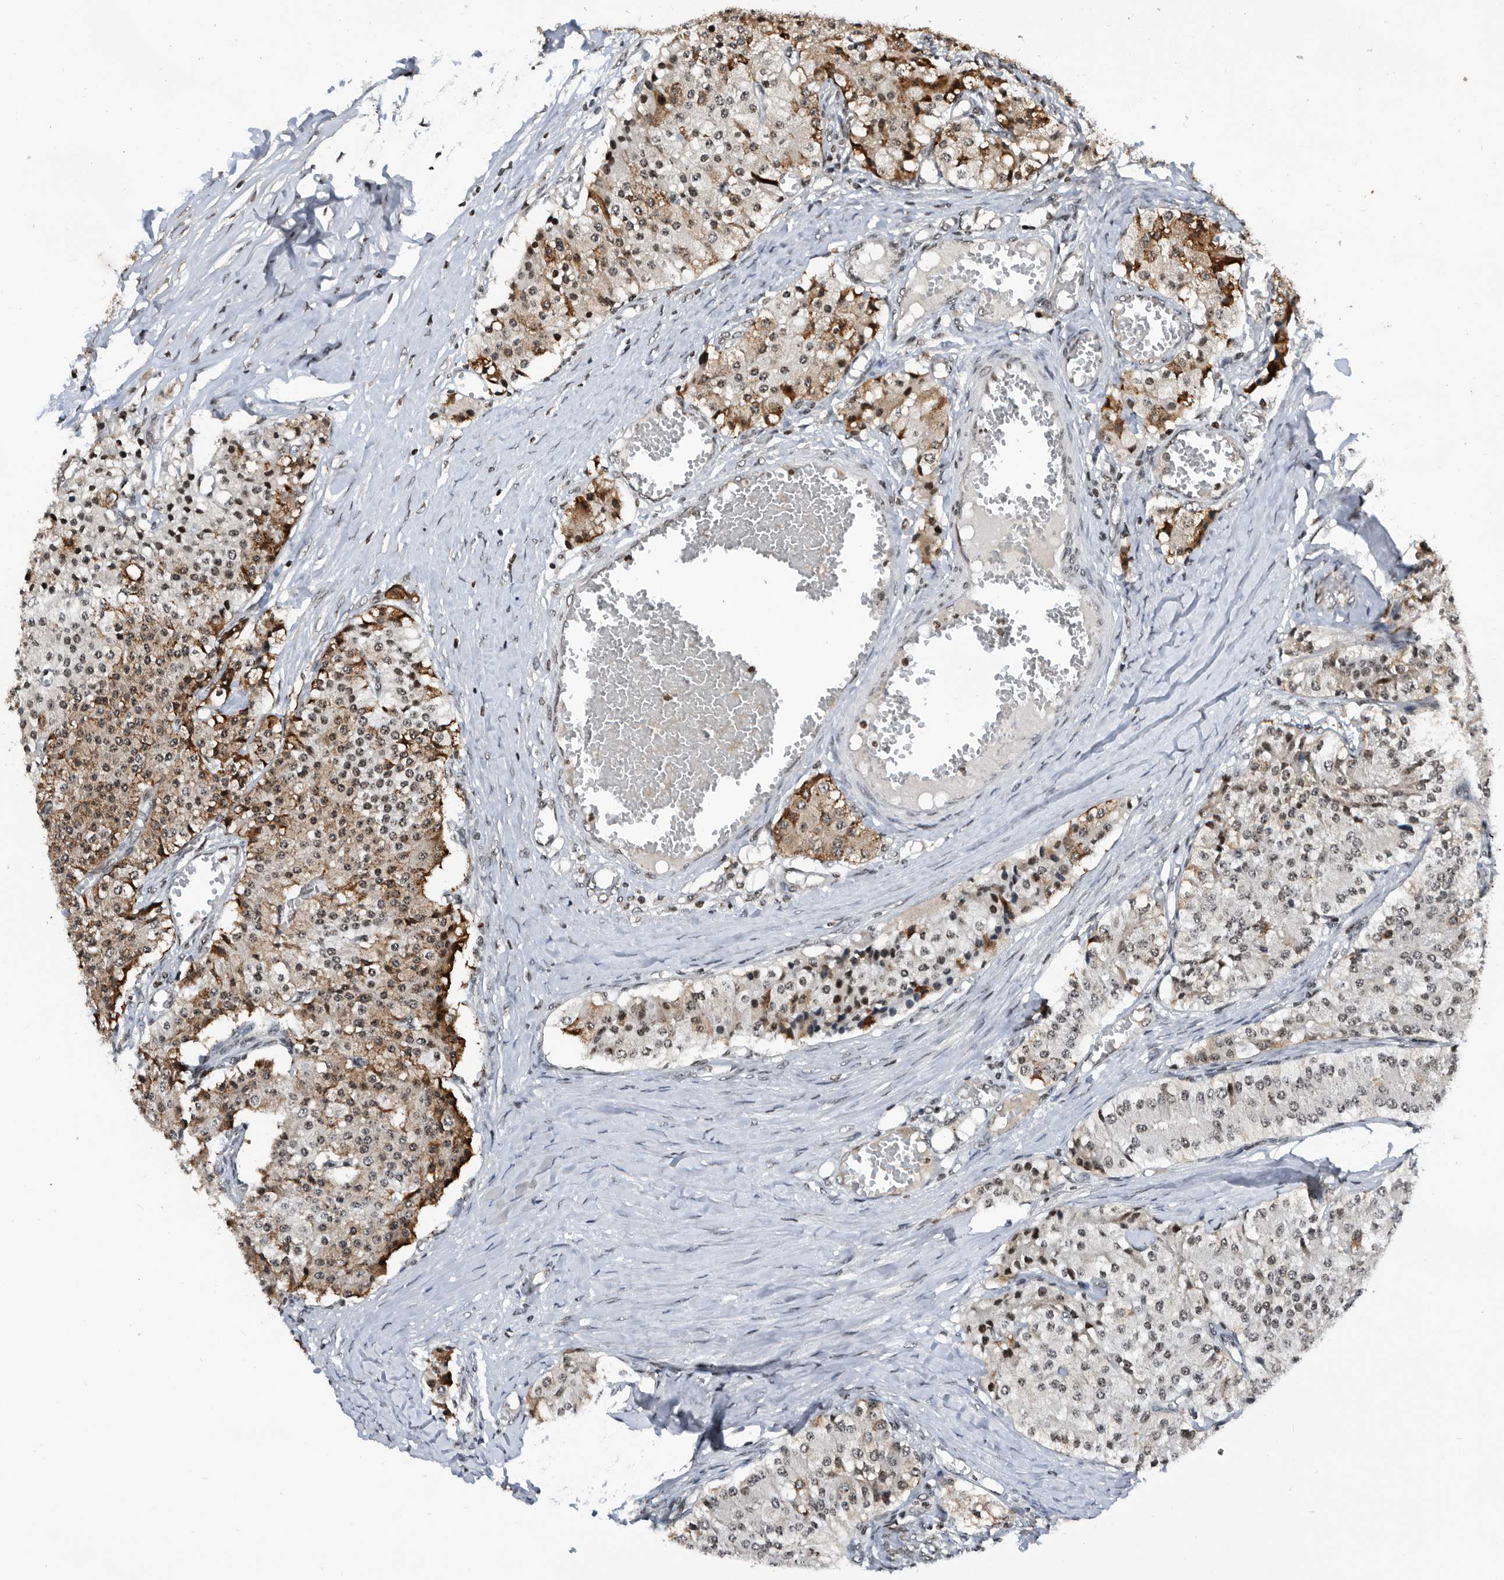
{"staining": {"intensity": "moderate", "quantity": "25%-75%", "location": "cytoplasmic/membranous,nuclear"}, "tissue": "carcinoid", "cell_type": "Tumor cells", "image_type": "cancer", "snomed": [{"axis": "morphology", "description": "Carcinoid, malignant, NOS"}, {"axis": "topography", "description": "Colon"}], "caption": "This is a micrograph of IHC staining of carcinoid, which shows moderate positivity in the cytoplasmic/membranous and nuclear of tumor cells.", "gene": "SNRNP48", "patient": {"sex": "female", "age": 52}}